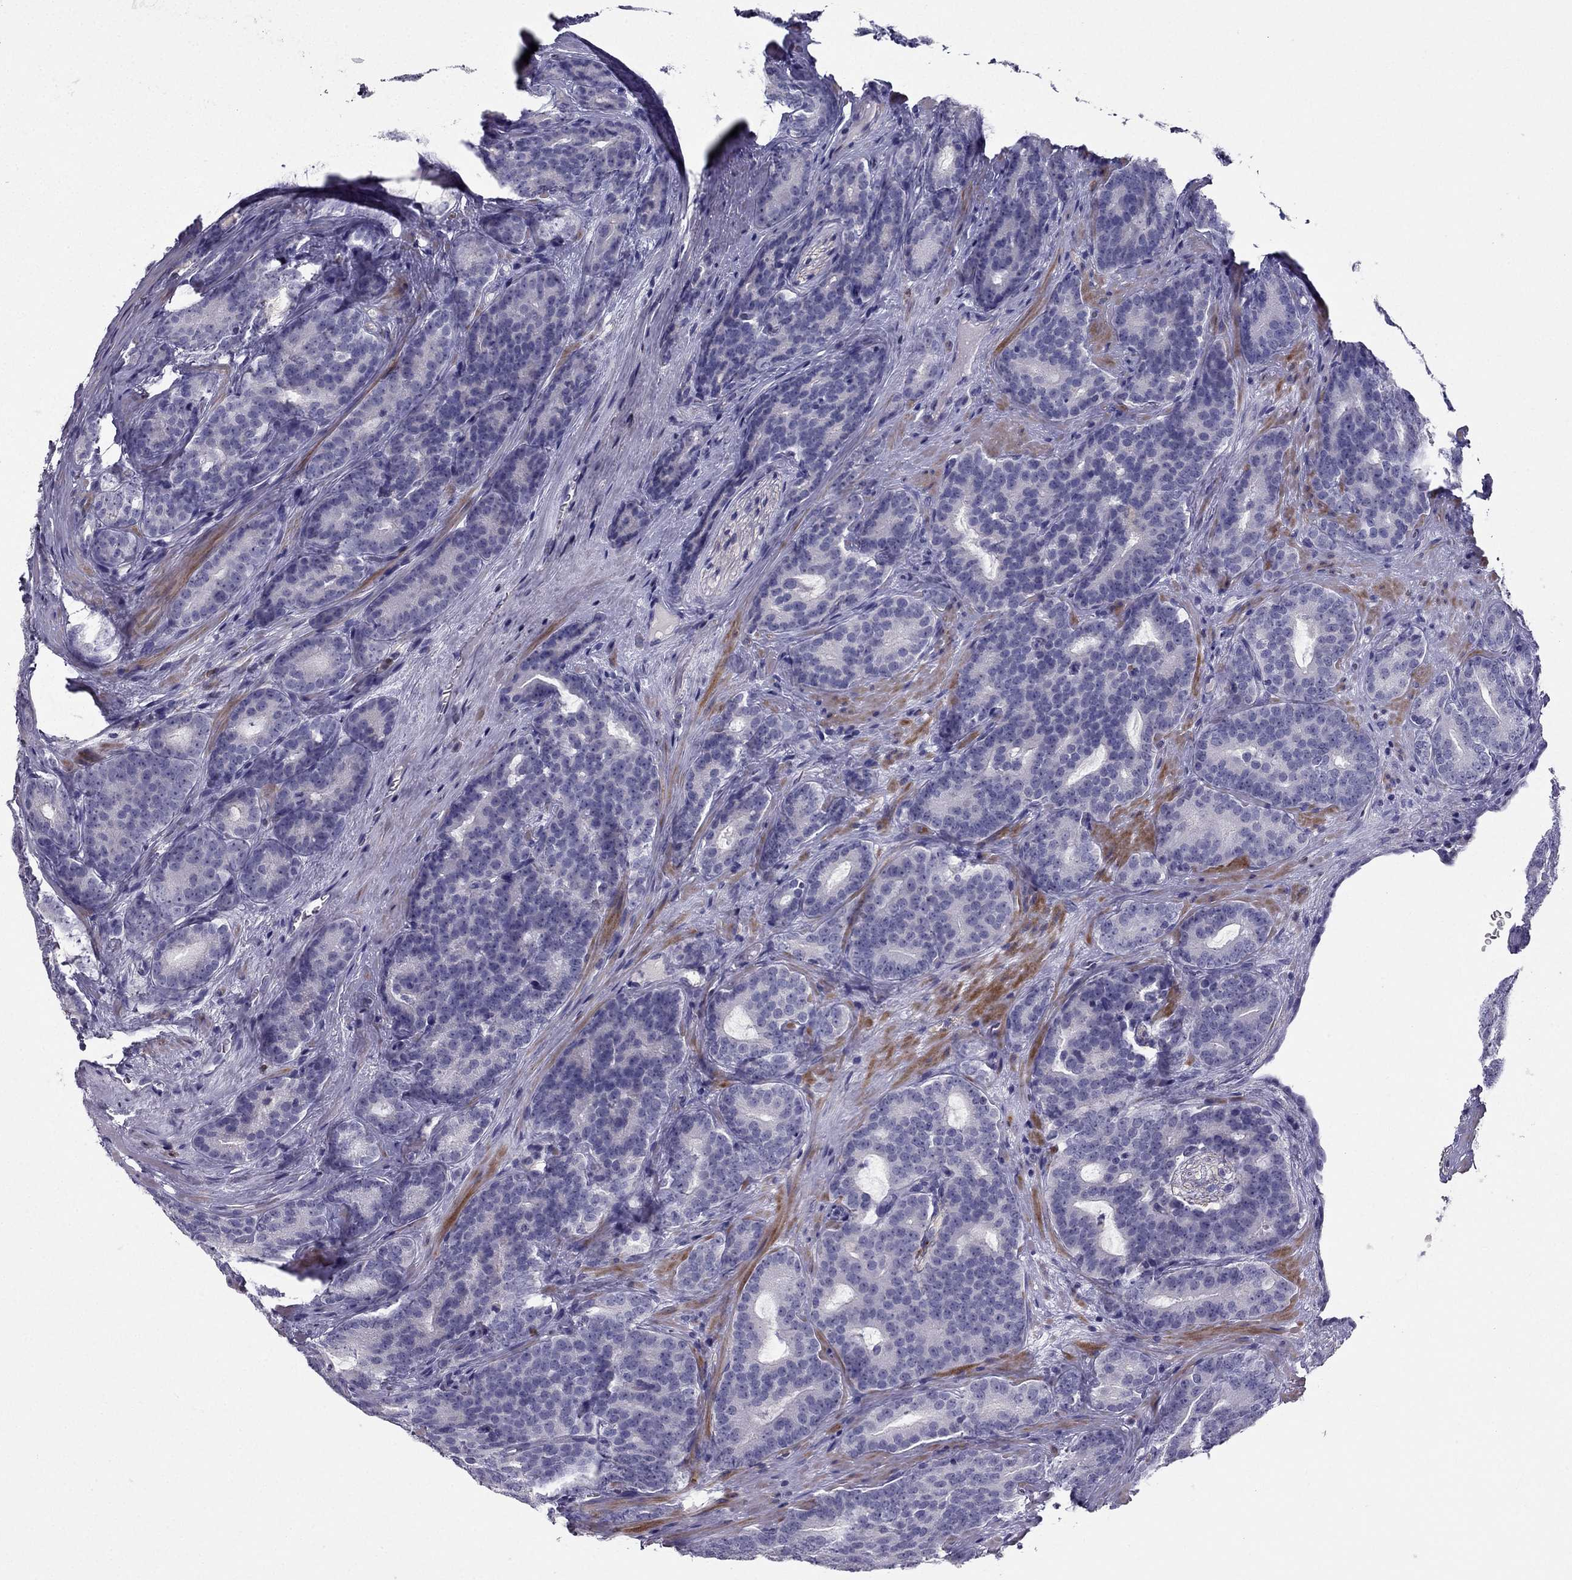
{"staining": {"intensity": "negative", "quantity": "none", "location": "none"}, "tissue": "prostate cancer", "cell_type": "Tumor cells", "image_type": "cancer", "snomed": [{"axis": "morphology", "description": "Adenocarcinoma, NOS"}, {"axis": "topography", "description": "Prostate"}], "caption": "Histopathology image shows no significant protein positivity in tumor cells of prostate adenocarcinoma. (DAB (3,3'-diaminobenzidine) immunohistochemistry, high magnification).", "gene": "LMTK3", "patient": {"sex": "male", "age": 71}}